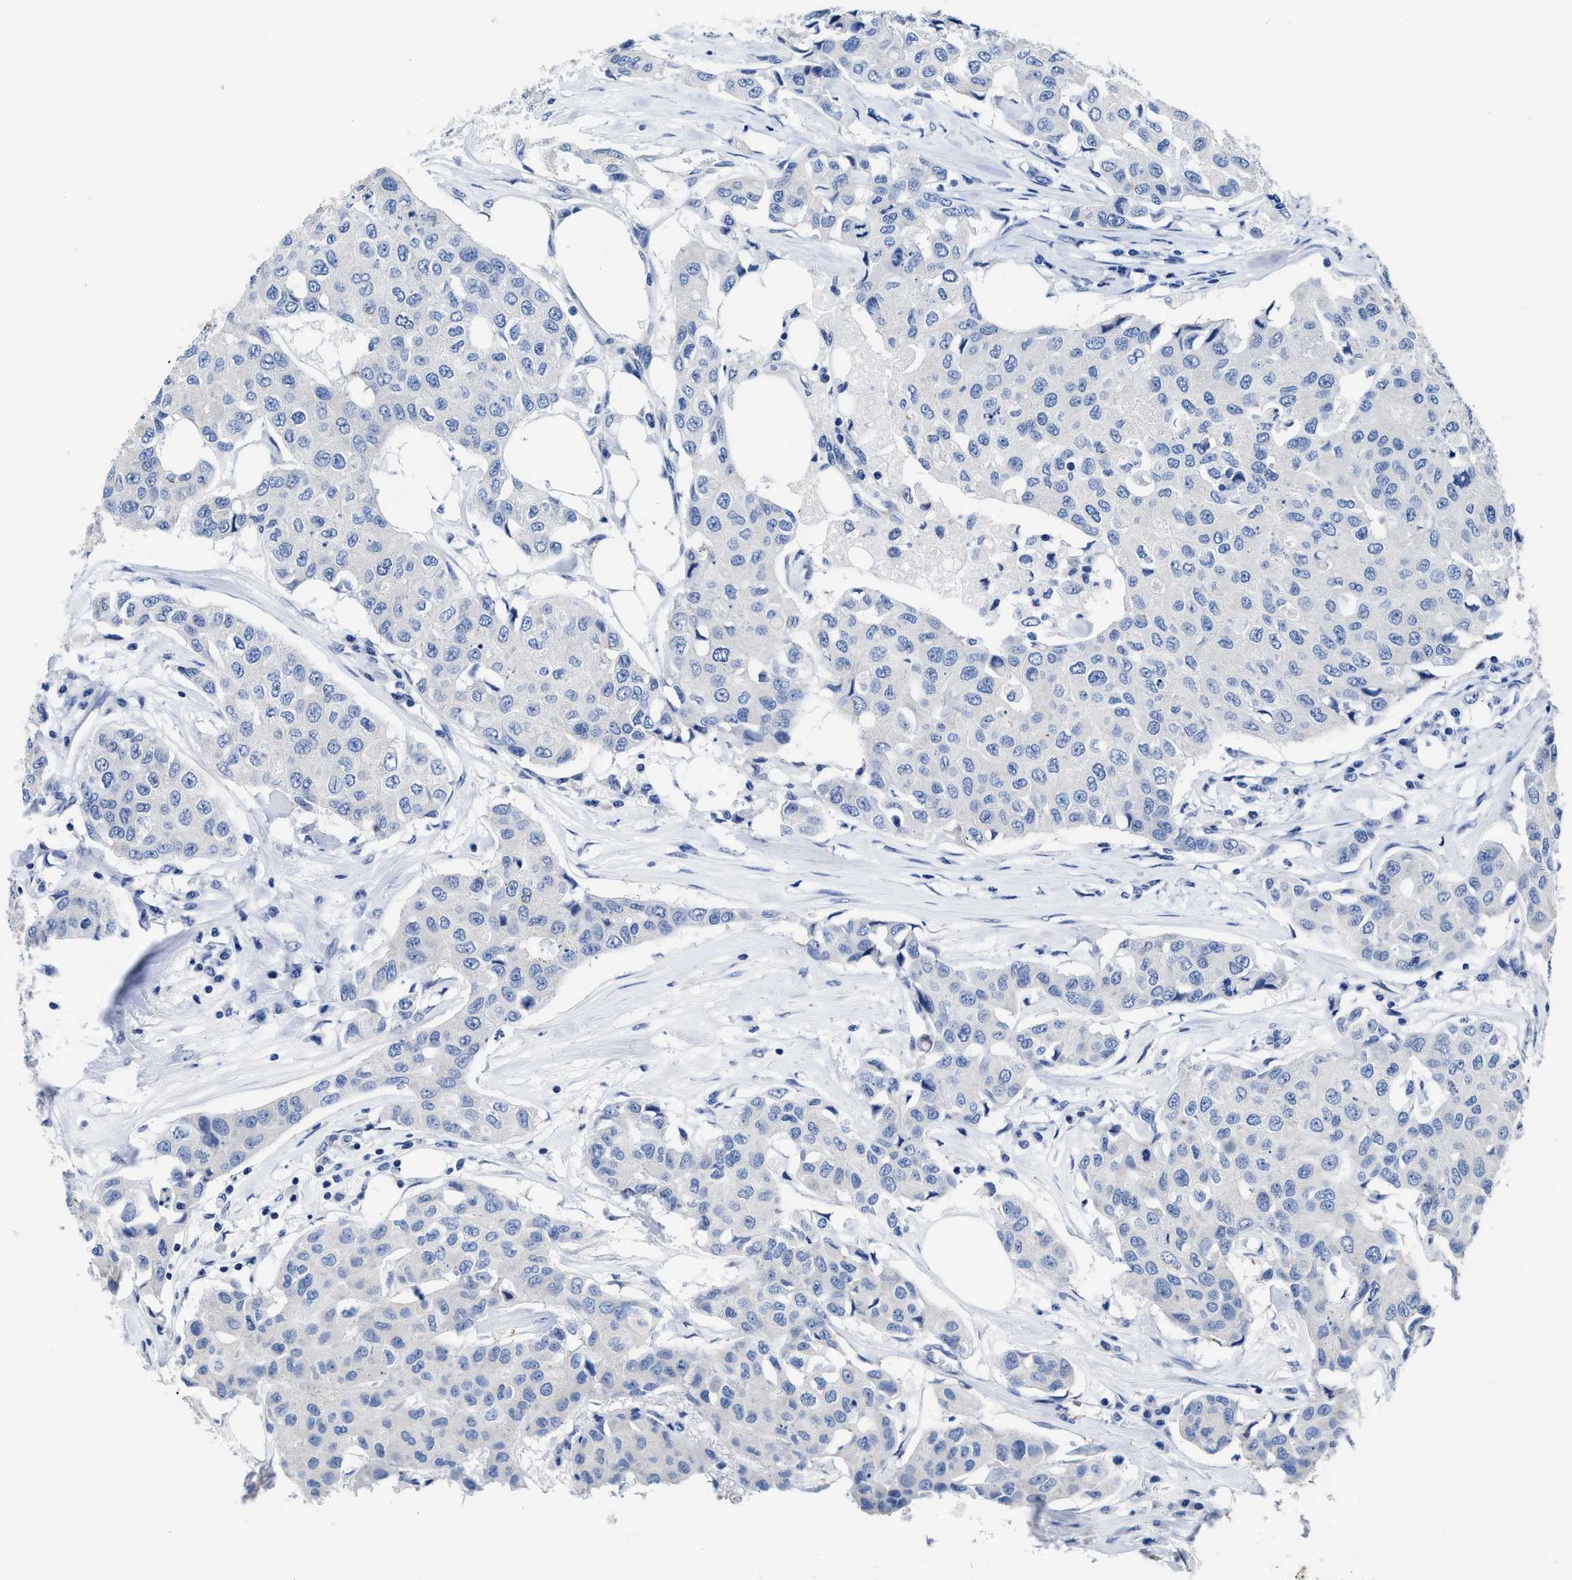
{"staining": {"intensity": "negative", "quantity": "none", "location": "none"}, "tissue": "breast cancer", "cell_type": "Tumor cells", "image_type": "cancer", "snomed": [{"axis": "morphology", "description": "Duct carcinoma"}, {"axis": "topography", "description": "Breast"}], "caption": "A histopathology image of human breast cancer (intraductal carcinoma) is negative for staining in tumor cells. (IHC, brightfield microscopy, high magnification).", "gene": "HOOK1", "patient": {"sex": "female", "age": 80}}